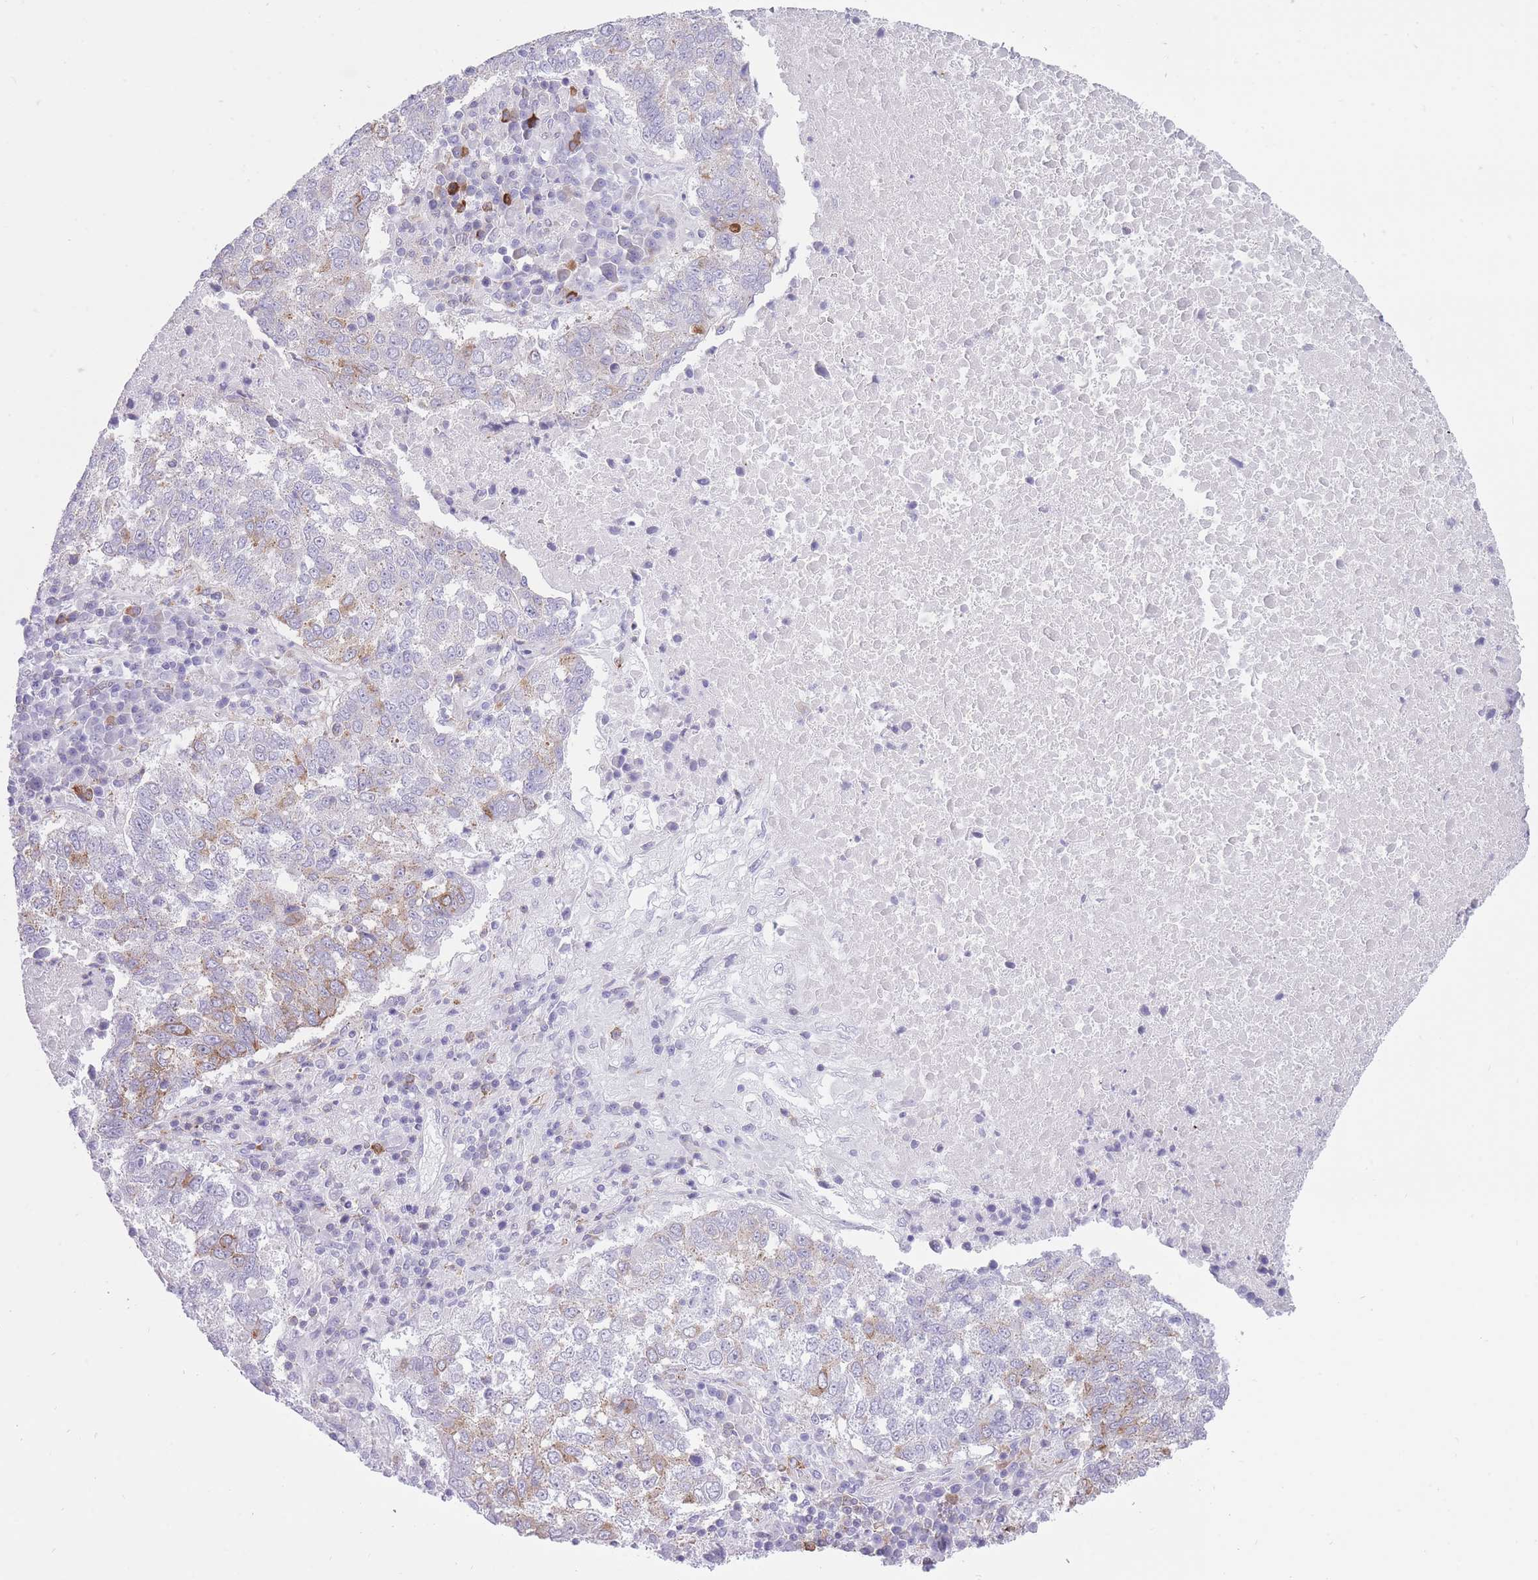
{"staining": {"intensity": "weak", "quantity": "<25%", "location": "cytoplasmic/membranous"}, "tissue": "lung cancer", "cell_type": "Tumor cells", "image_type": "cancer", "snomed": [{"axis": "morphology", "description": "Squamous cell carcinoma, NOS"}, {"axis": "topography", "description": "Lung"}], "caption": "Immunohistochemistry micrograph of human lung squamous cell carcinoma stained for a protein (brown), which displays no positivity in tumor cells.", "gene": "ZNF501", "patient": {"sex": "male", "age": 73}}